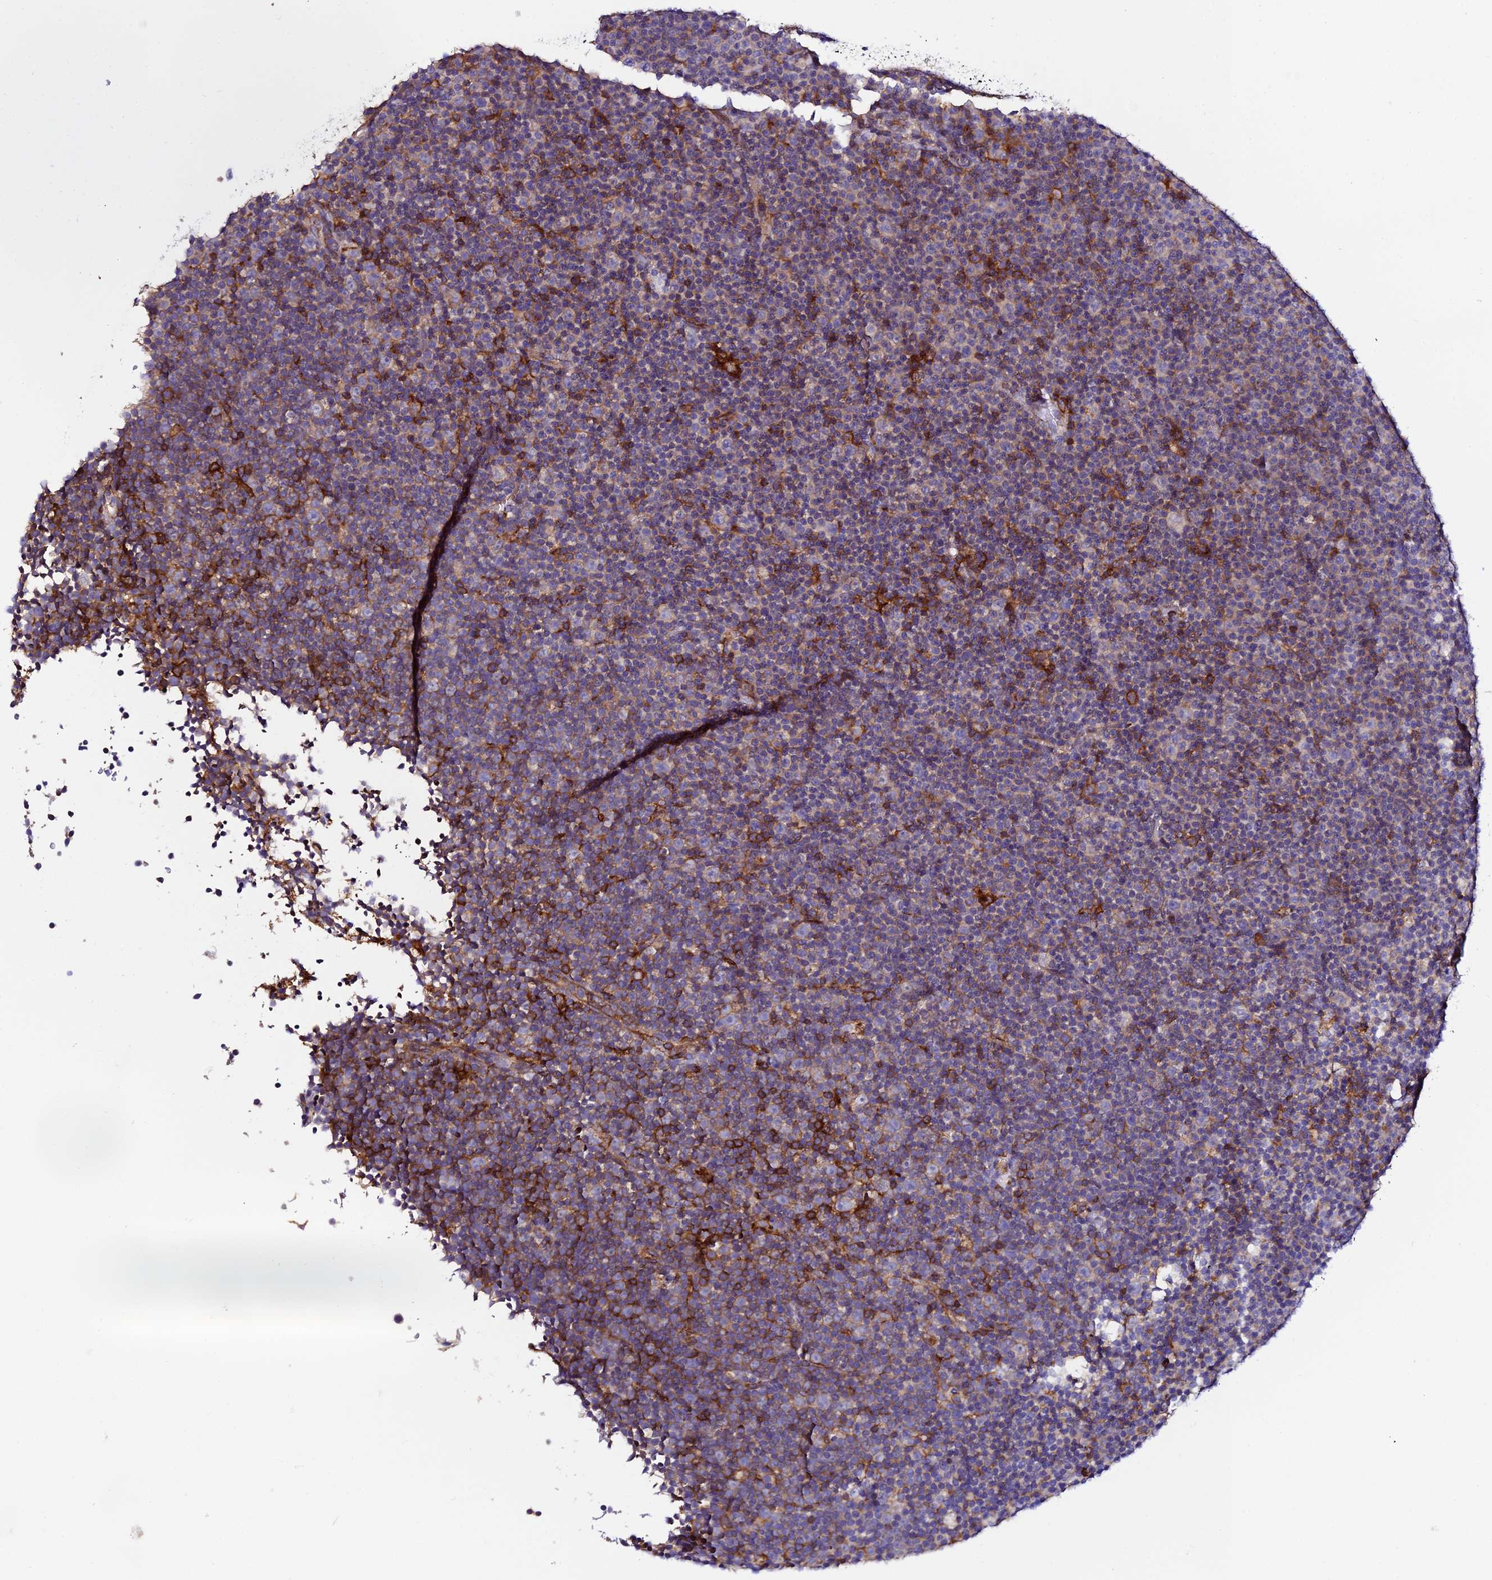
{"staining": {"intensity": "moderate", "quantity": "<25%", "location": "cytoplasmic/membranous"}, "tissue": "lymphoma", "cell_type": "Tumor cells", "image_type": "cancer", "snomed": [{"axis": "morphology", "description": "Malignant lymphoma, non-Hodgkin's type, Low grade"}, {"axis": "topography", "description": "Lymph node"}], "caption": "Immunohistochemical staining of human malignant lymphoma, non-Hodgkin's type (low-grade) reveals low levels of moderate cytoplasmic/membranous positivity in about <25% of tumor cells.", "gene": "TRPV2", "patient": {"sex": "female", "age": 67}}